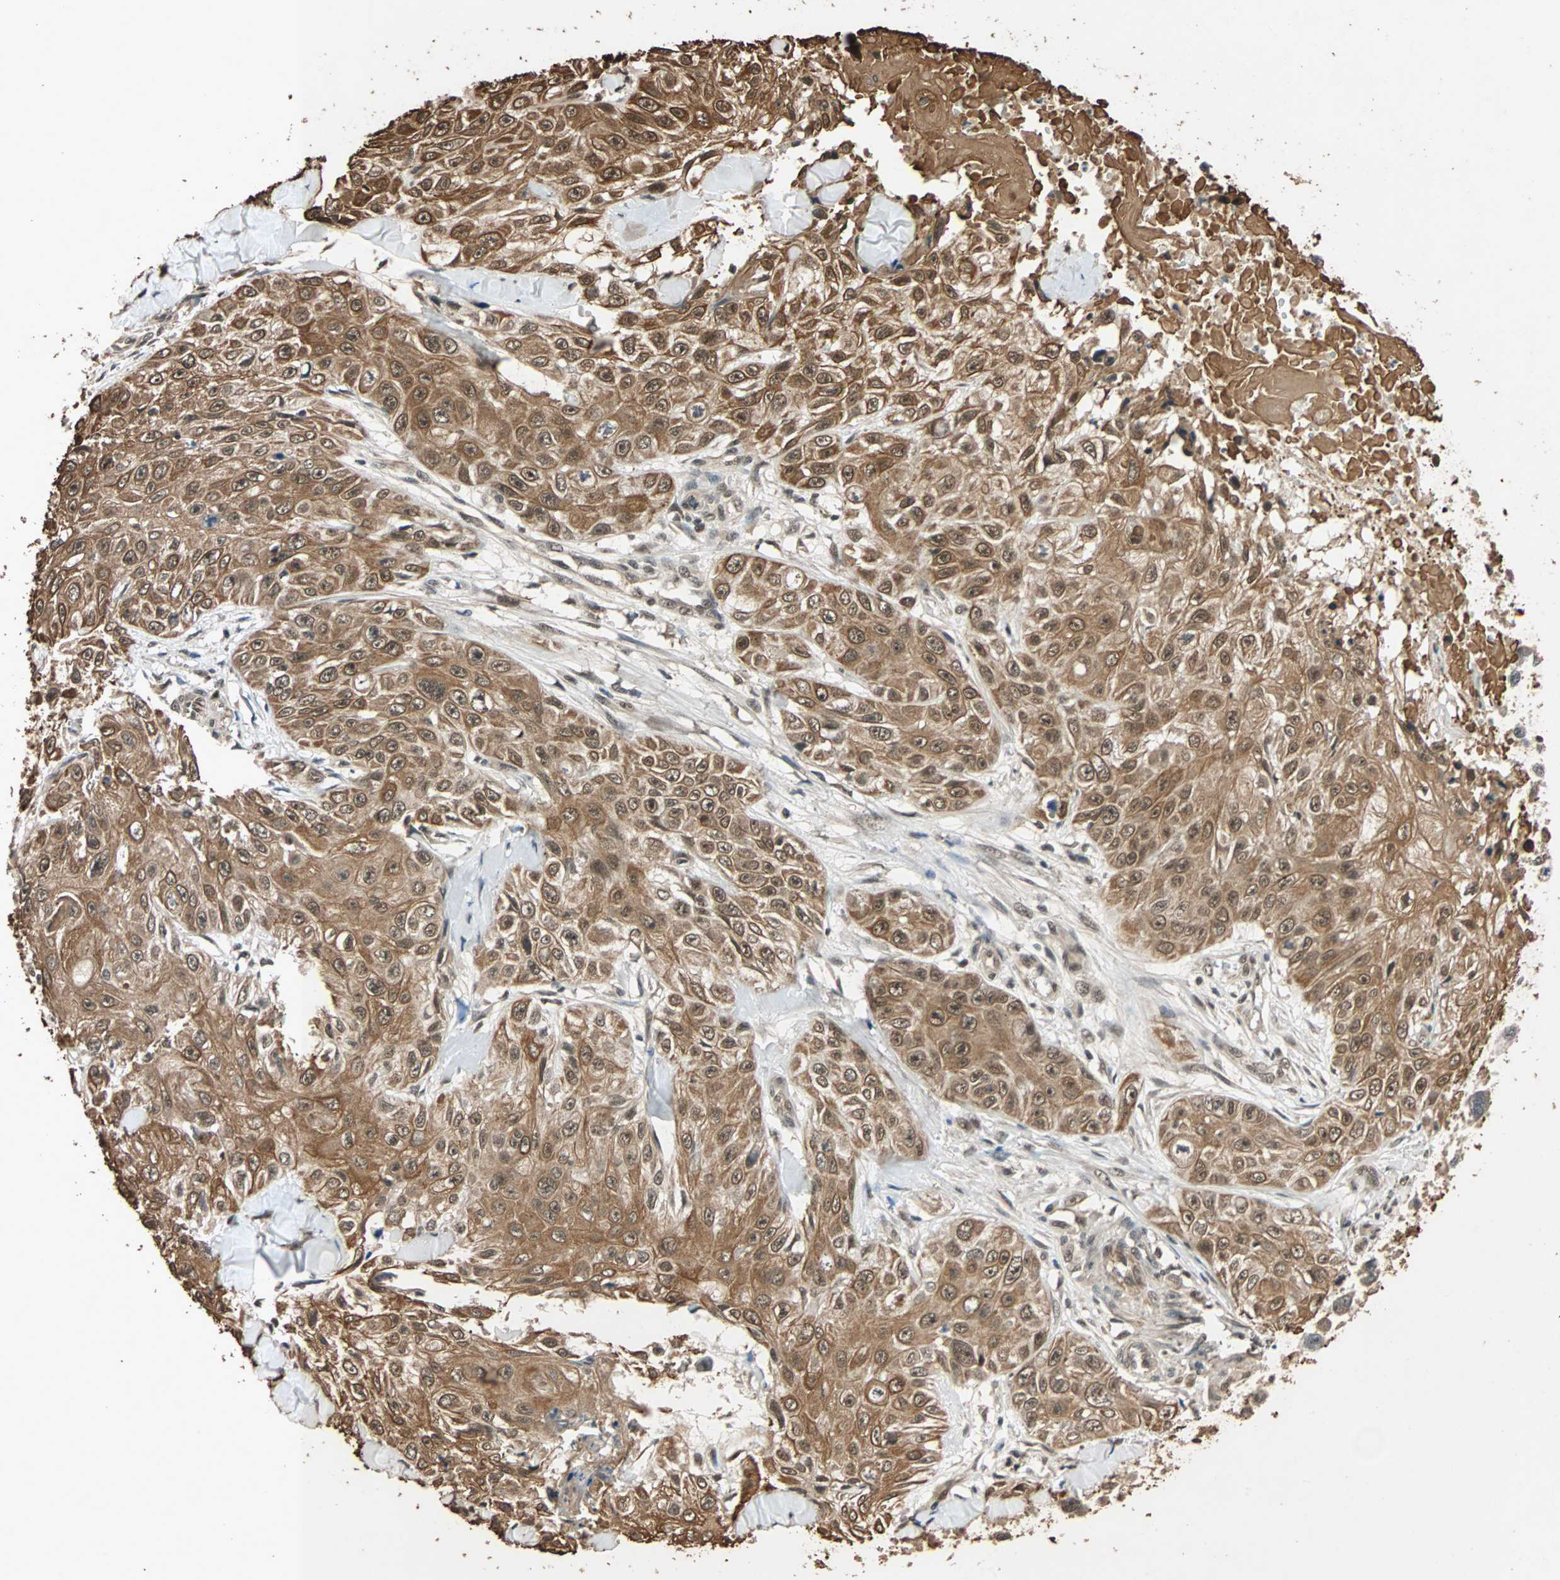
{"staining": {"intensity": "moderate", "quantity": ">75%", "location": "cytoplasmic/membranous,nuclear"}, "tissue": "skin cancer", "cell_type": "Tumor cells", "image_type": "cancer", "snomed": [{"axis": "morphology", "description": "Squamous cell carcinoma, NOS"}, {"axis": "topography", "description": "Skin"}], "caption": "Brown immunohistochemical staining in squamous cell carcinoma (skin) displays moderate cytoplasmic/membranous and nuclear staining in about >75% of tumor cells.", "gene": "CDC5L", "patient": {"sex": "male", "age": 86}}